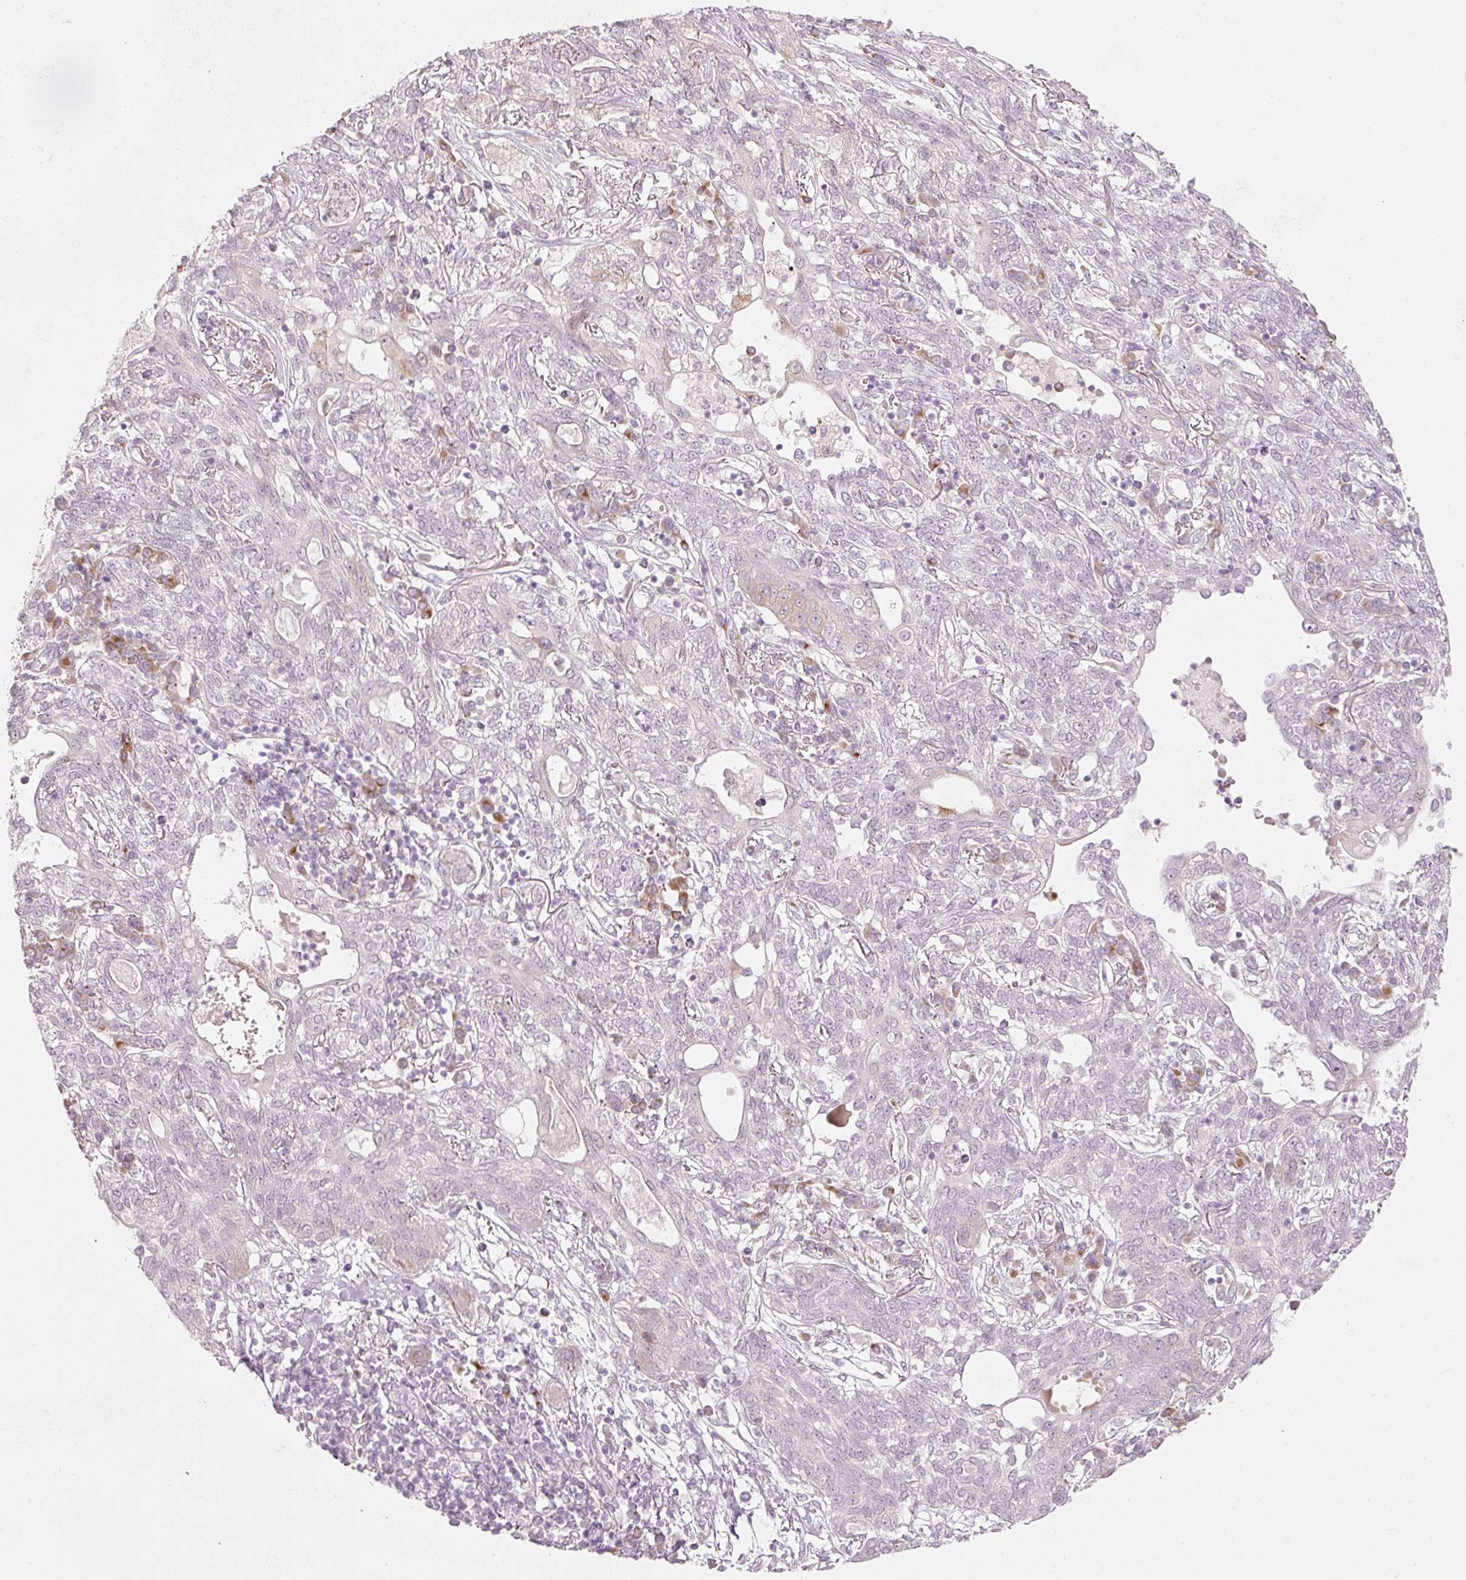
{"staining": {"intensity": "moderate", "quantity": "<25%", "location": "cytoplasmic/membranous"}, "tissue": "lung cancer", "cell_type": "Tumor cells", "image_type": "cancer", "snomed": [{"axis": "morphology", "description": "Squamous cell carcinoma, NOS"}, {"axis": "topography", "description": "Lung"}], "caption": "Immunohistochemical staining of lung squamous cell carcinoma exhibits moderate cytoplasmic/membranous protein staining in approximately <25% of tumor cells. The staining was performed using DAB, with brown indicating positive protein expression. Nuclei are stained blue with hematoxylin.", "gene": "SLC20A1", "patient": {"sex": "female", "age": 70}}